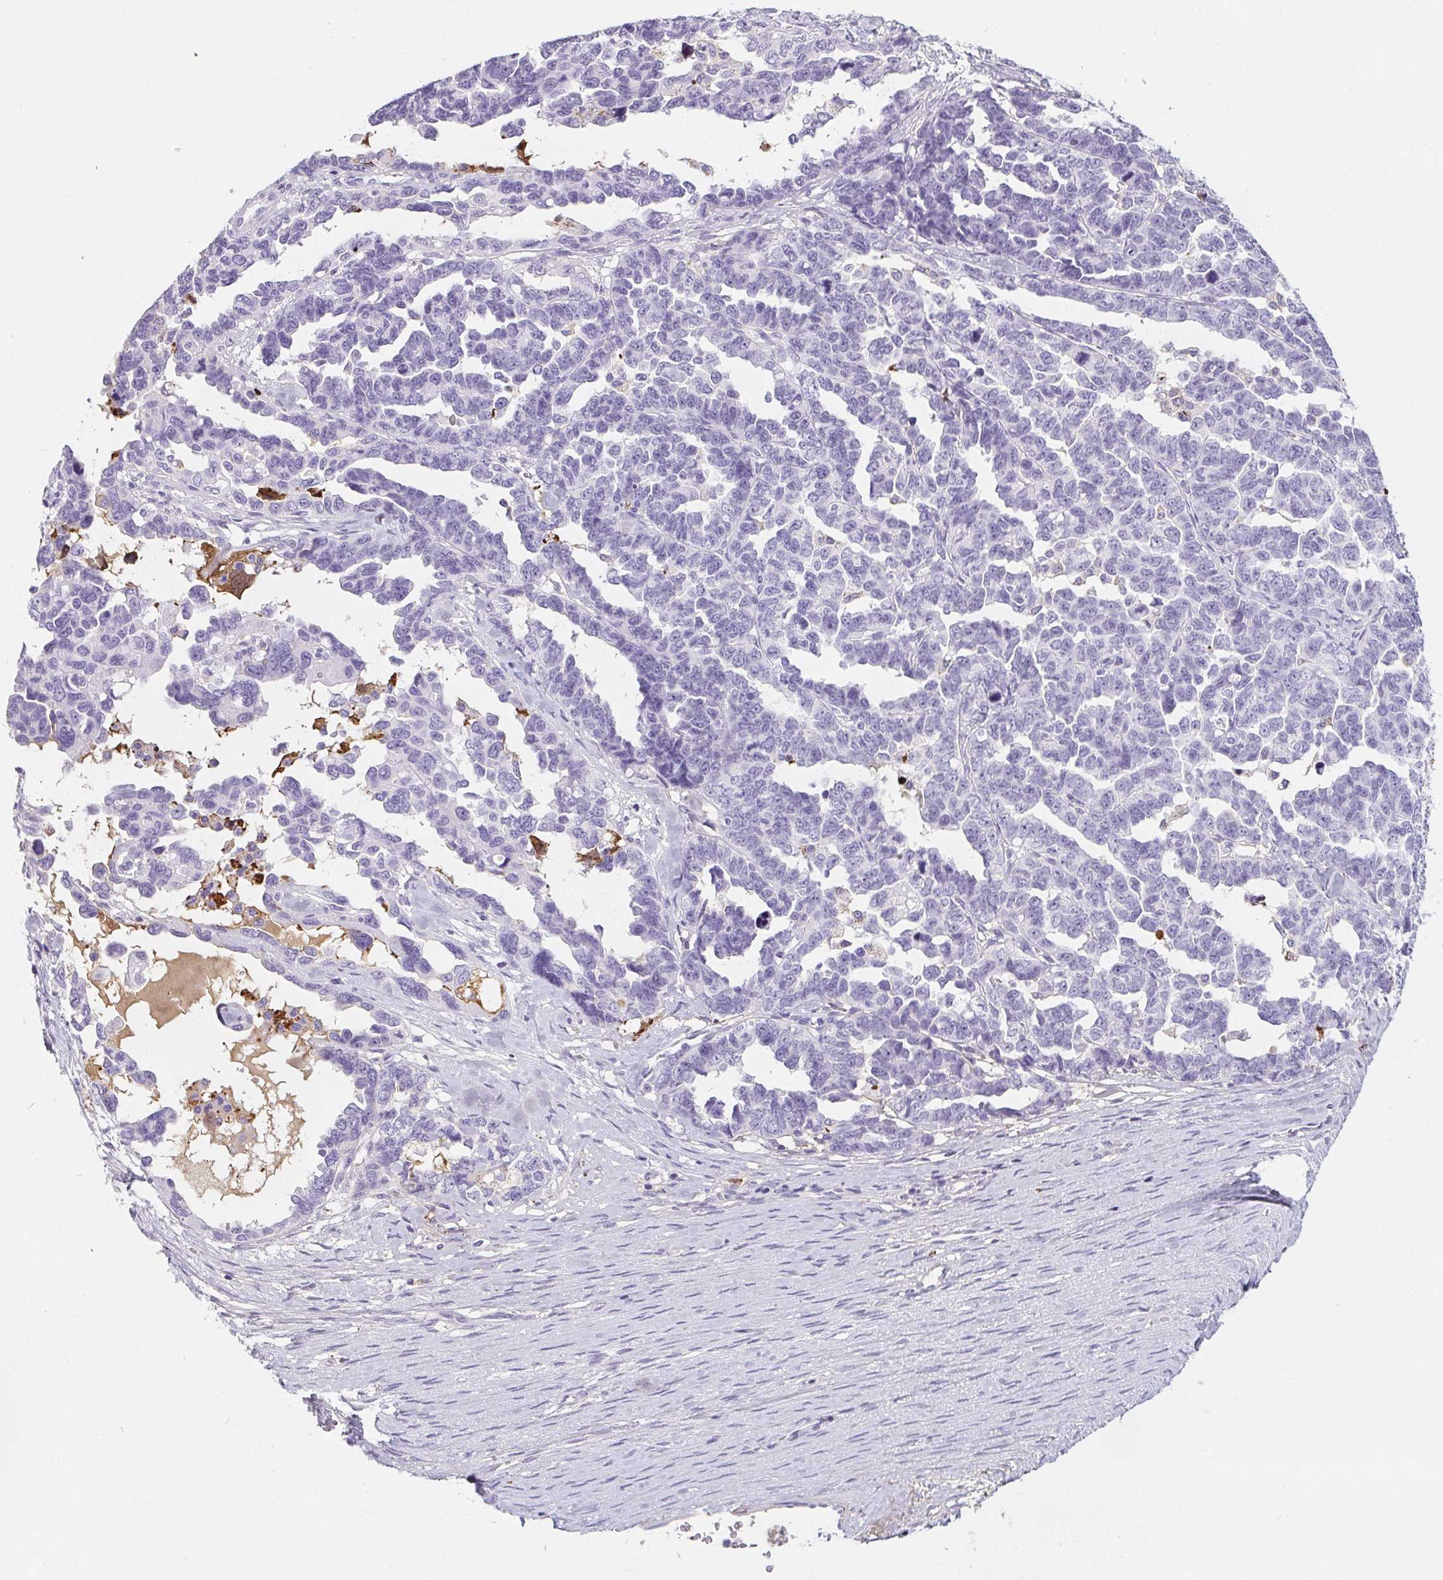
{"staining": {"intensity": "negative", "quantity": "none", "location": "none"}, "tissue": "ovarian cancer", "cell_type": "Tumor cells", "image_type": "cancer", "snomed": [{"axis": "morphology", "description": "Cystadenocarcinoma, serous, NOS"}, {"axis": "topography", "description": "Ovary"}], "caption": "An IHC image of serous cystadenocarcinoma (ovarian) is shown. There is no staining in tumor cells of serous cystadenocarcinoma (ovarian). (DAB IHC with hematoxylin counter stain).", "gene": "VTN", "patient": {"sex": "female", "age": 69}}